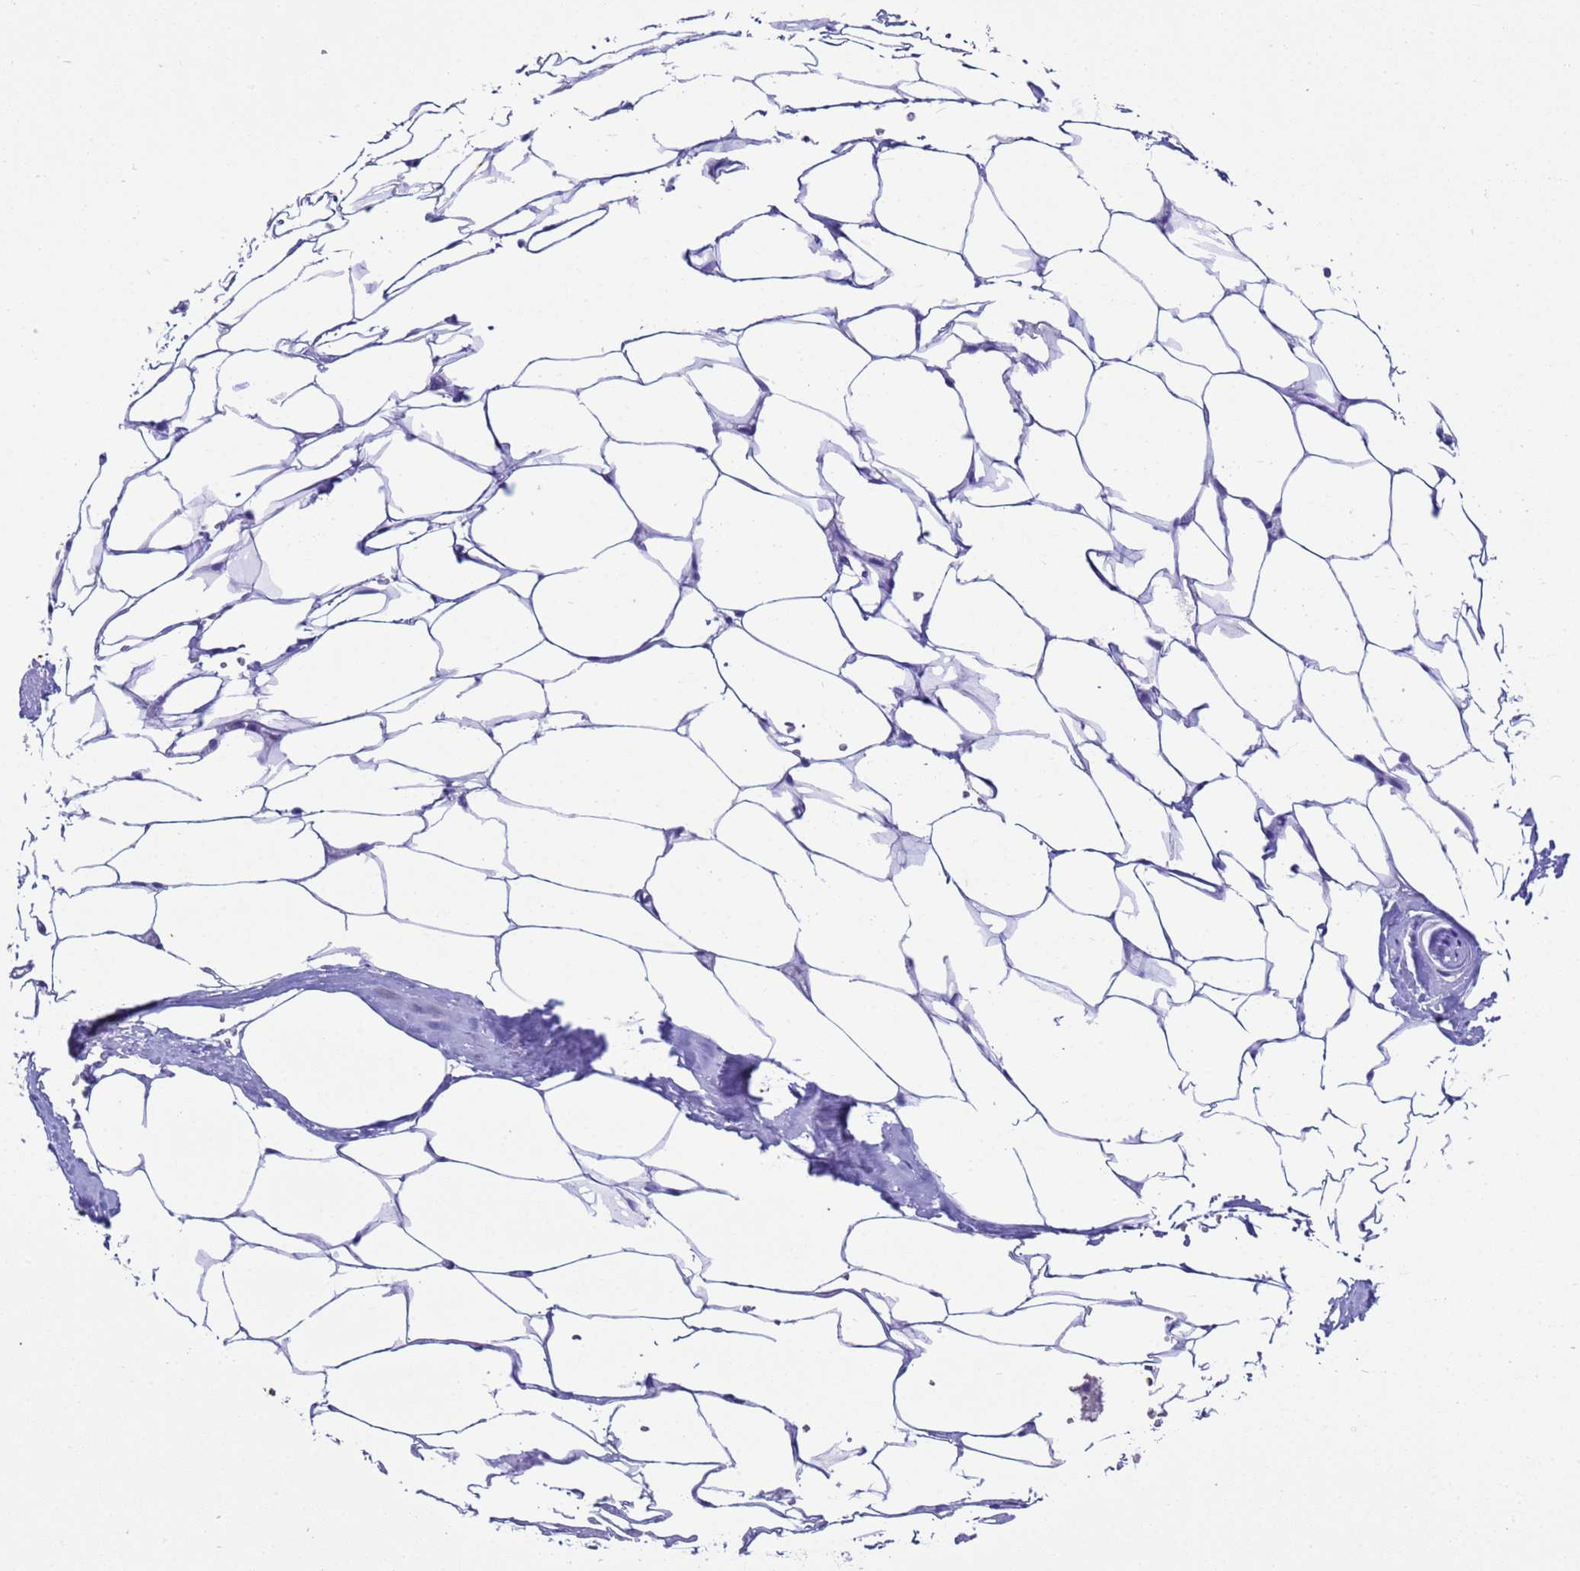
{"staining": {"intensity": "negative", "quantity": "none", "location": "none"}, "tissue": "adipose tissue", "cell_type": "Adipocytes", "image_type": "normal", "snomed": [{"axis": "morphology", "description": "Normal tissue, NOS"}, {"axis": "morphology", "description": "Adenocarcinoma, Low grade"}, {"axis": "topography", "description": "Prostate"}, {"axis": "topography", "description": "Peripheral nerve tissue"}], "caption": "Micrograph shows no protein positivity in adipocytes of unremarkable adipose tissue. (DAB IHC visualized using brightfield microscopy, high magnification).", "gene": "CKM", "patient": {"sex": "male", "age": 63}}